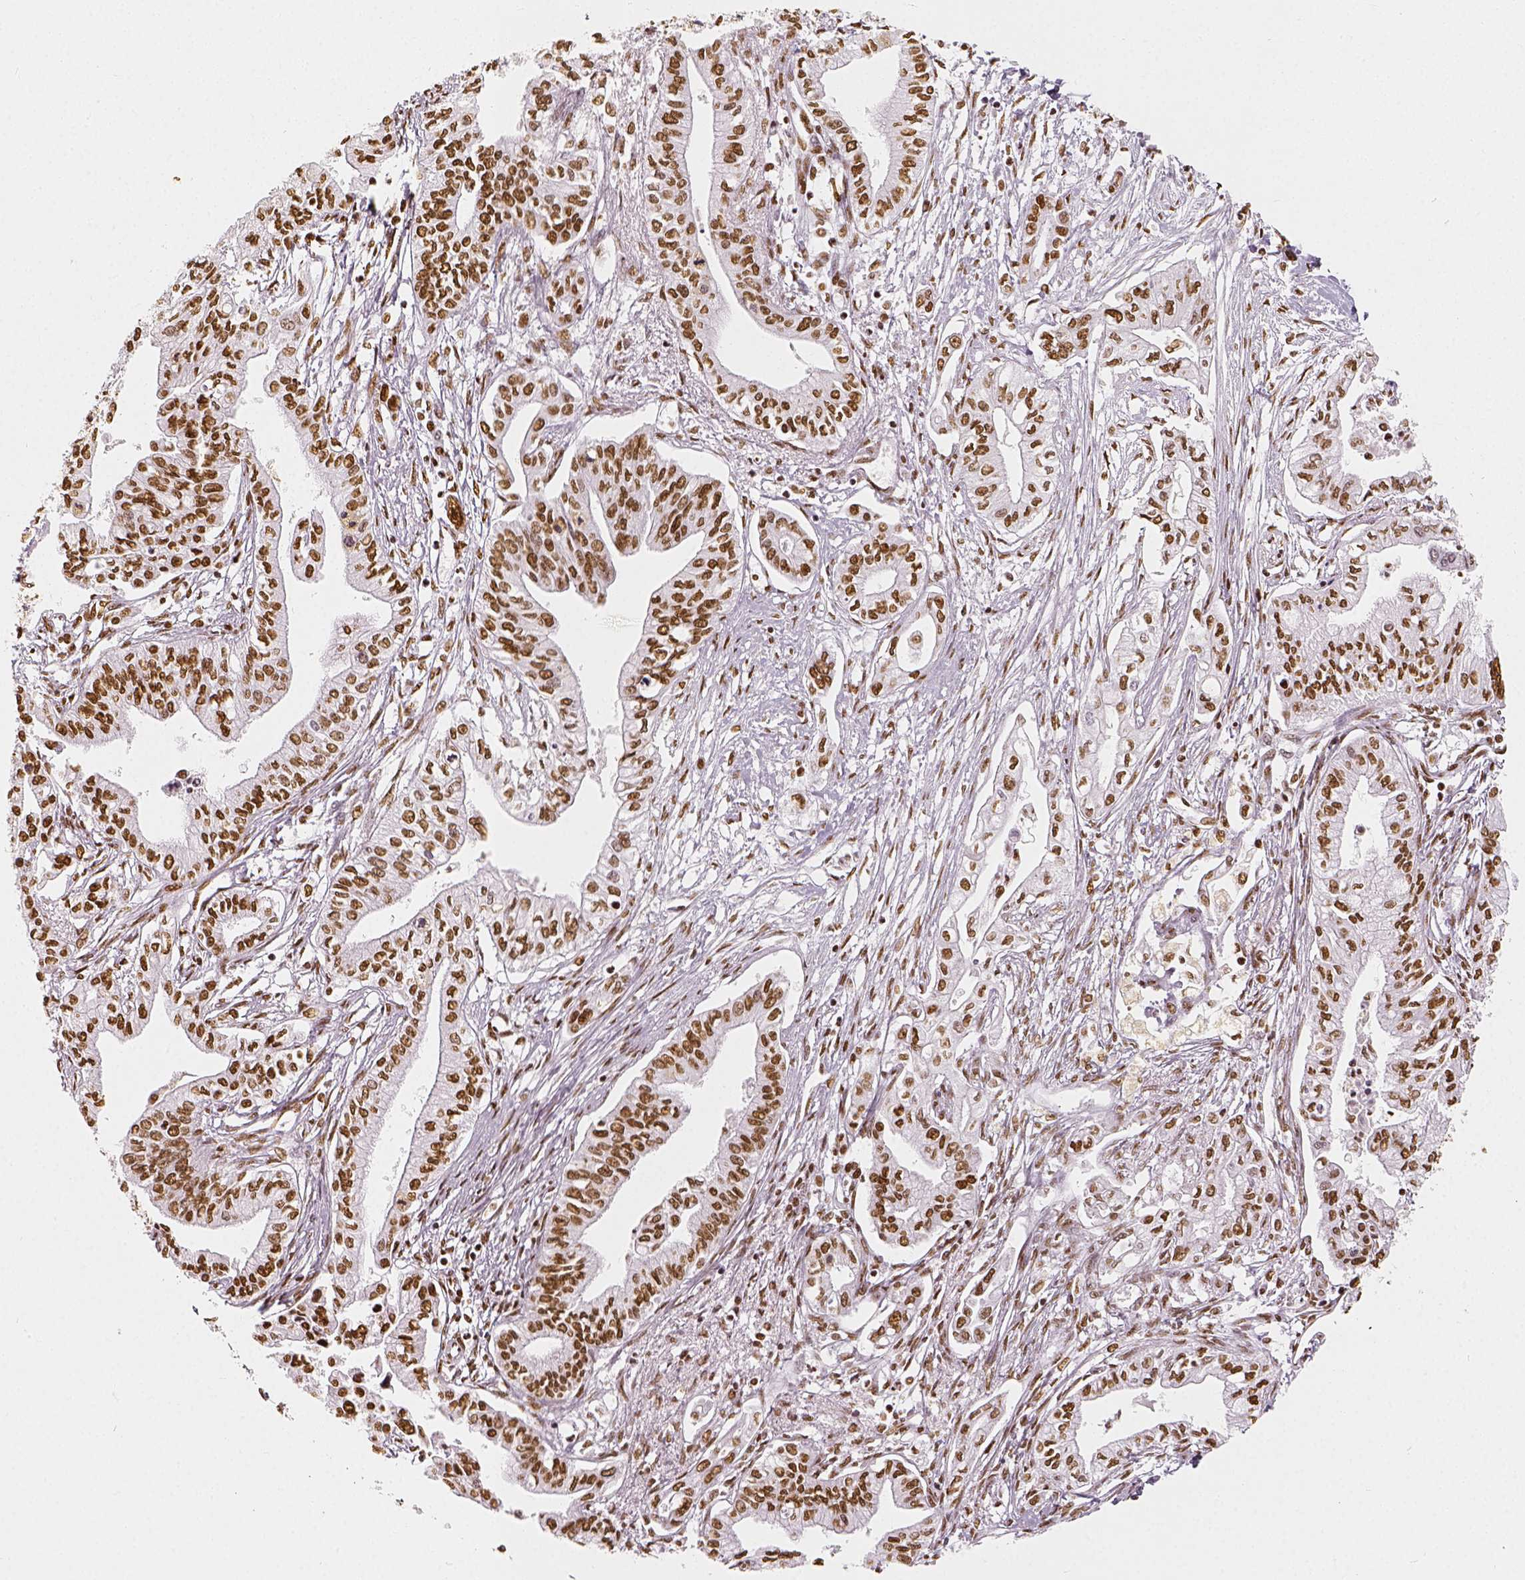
{"staining": {"intensity": "strong", "quantity": ">75%", "location": "nuclear"}, "tissue": "pancreatic cancer", "cell_type": "Tumor cells", "image_type": "cancer", "snomed": [{"axis": "morphology", "description": "Adenocarcinoma, NOS"}, {"axis": "topography", "description": "Pancreas"}], "caption": "A high-resolution histopathology image shows IHC staining of pancreatic adenocarcinoma, which demonstrates strong nuclear expression in approximately >75% of tumor cells.", "gene": "KDM5B", "patient": {"sex": "male", "age": 60}}